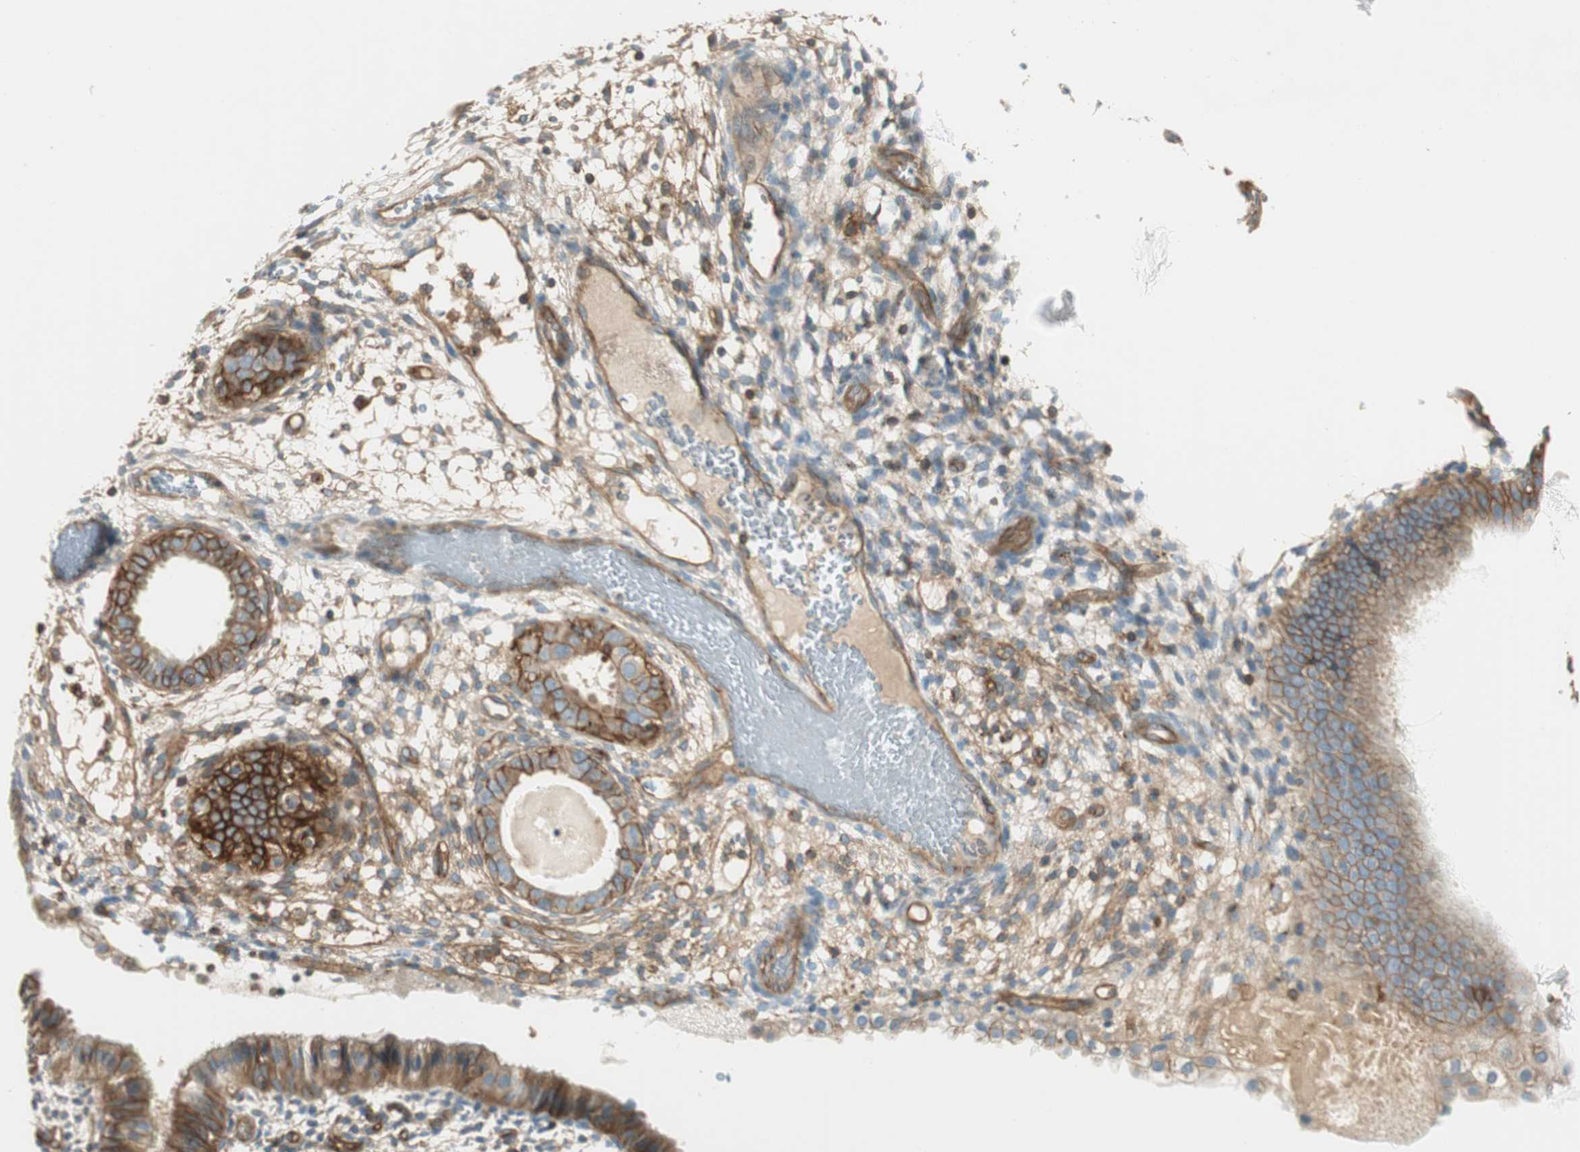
{"staining": {"intensity": "moderate", "quantity": ">75%", "location": "cytoplasmic/membranous"}, "tissue": "endometrium", "cell_type": "Cells in endometrial stroma", "image_type": "normal", "snomed": [{"axis": "morphology", "description": "Normal tissue, NOS"}, {"axis": "topography", "description": "Endometrium"}], "caption": "IHC of normal endometrium exhibits medium levels of moderate cytoplasmic/membranous positivity in approximately >75% of cells in endometrial stroma.", "gene": "BTN3A3", "patient": {"sex": "female", "age": 61}}